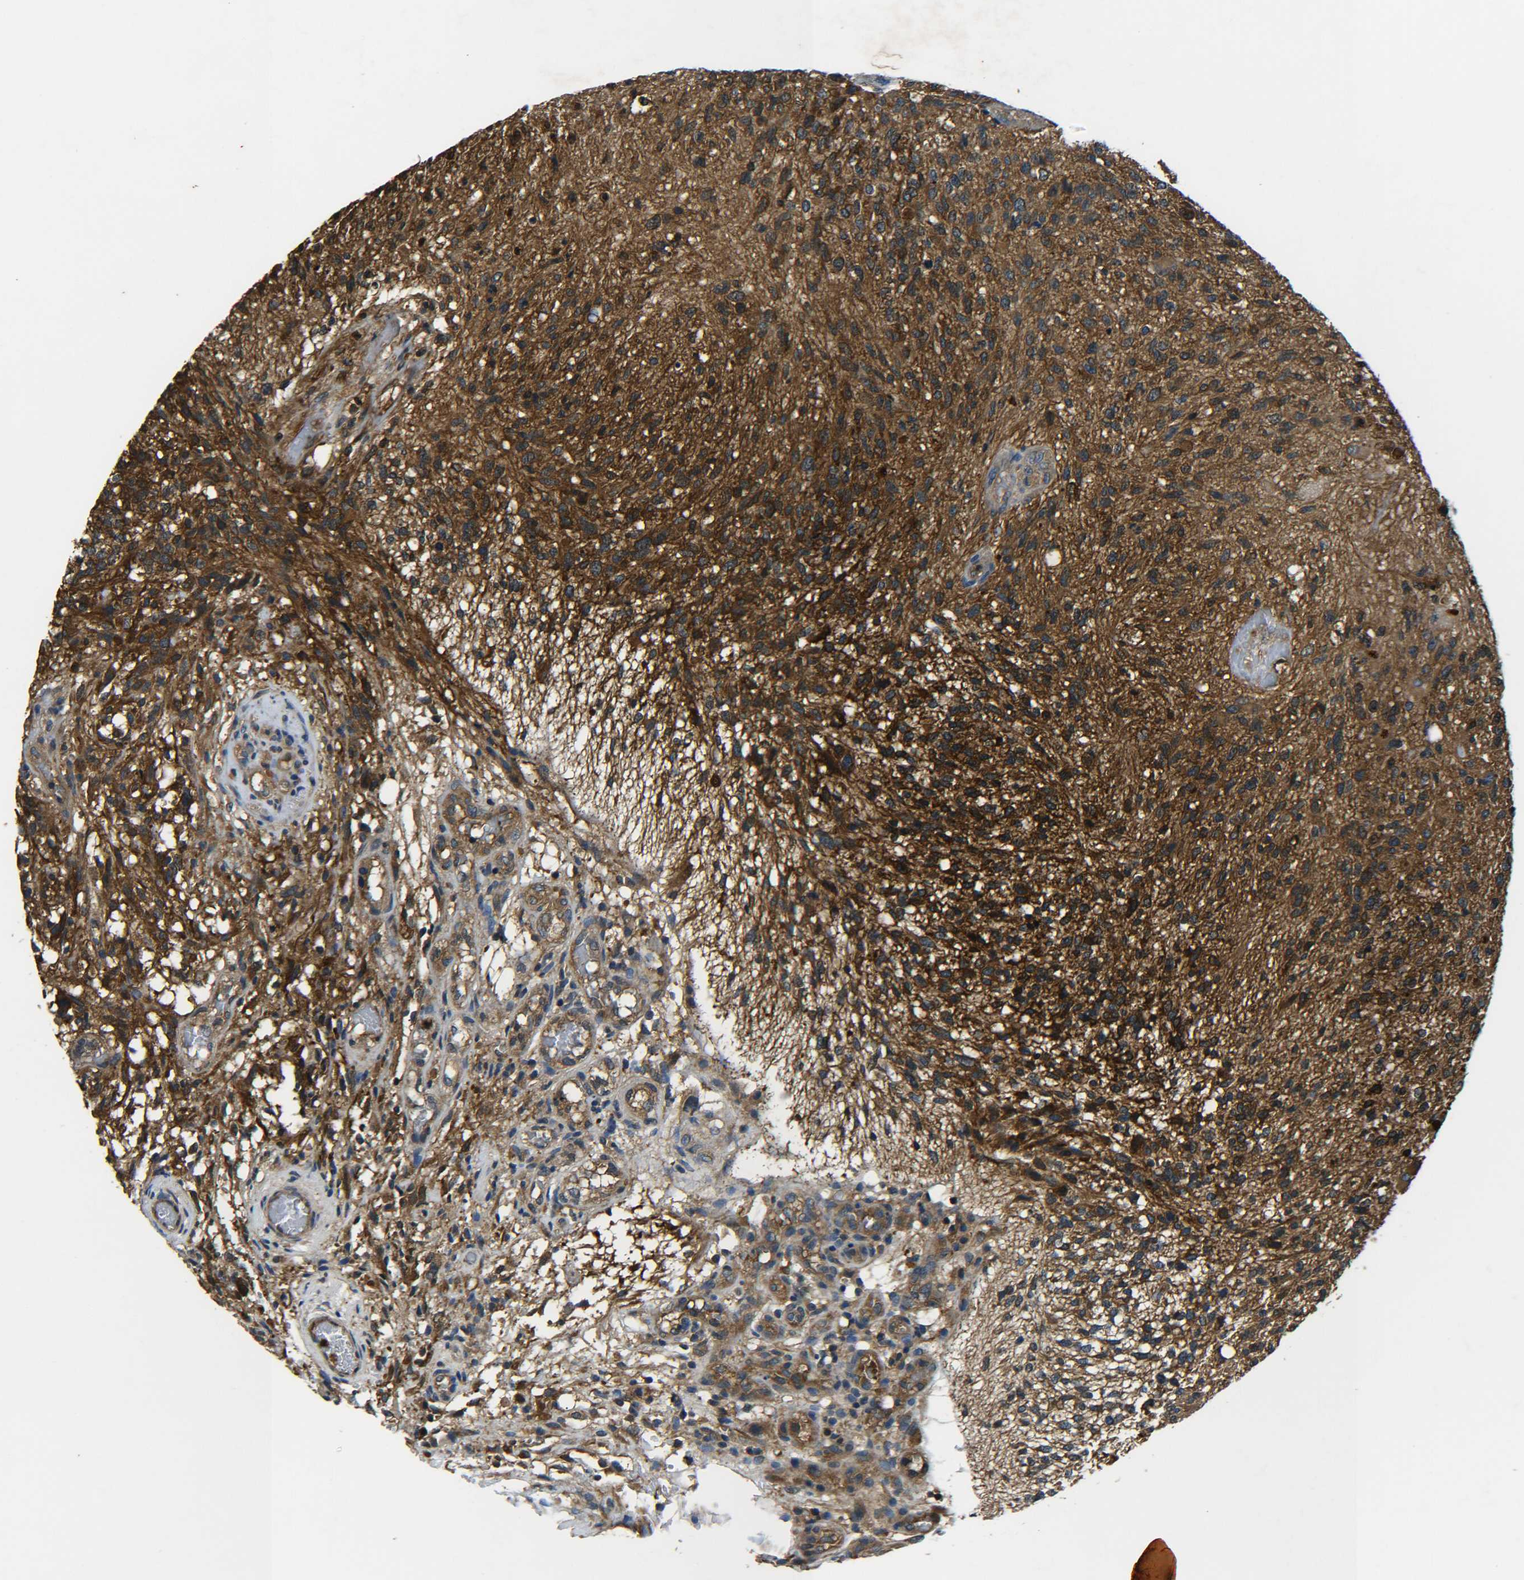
{"staining": {"intensity": "strong", "quantity": ">75%", "location": "cytoplasmic/membranous"}, "tissue": "glioma", "cell_type": "Tumor cells", "image_type": "cancer", "snomed": [{"axis": "morphology", "description": "Normal tissue, NOS"}, {"axis": "morphology", "description": "Glioma, malignant, High grade"}, {"axis": "topography", "description": "Cerebral cortex"}], "caption": "A high amount of strong cytoplasmic/membranous expression is appreciated in approximately >75% of tumor cells in glioma tissue.", "gene": "PREB", "patient": {"sex": "male", "age": 75}}